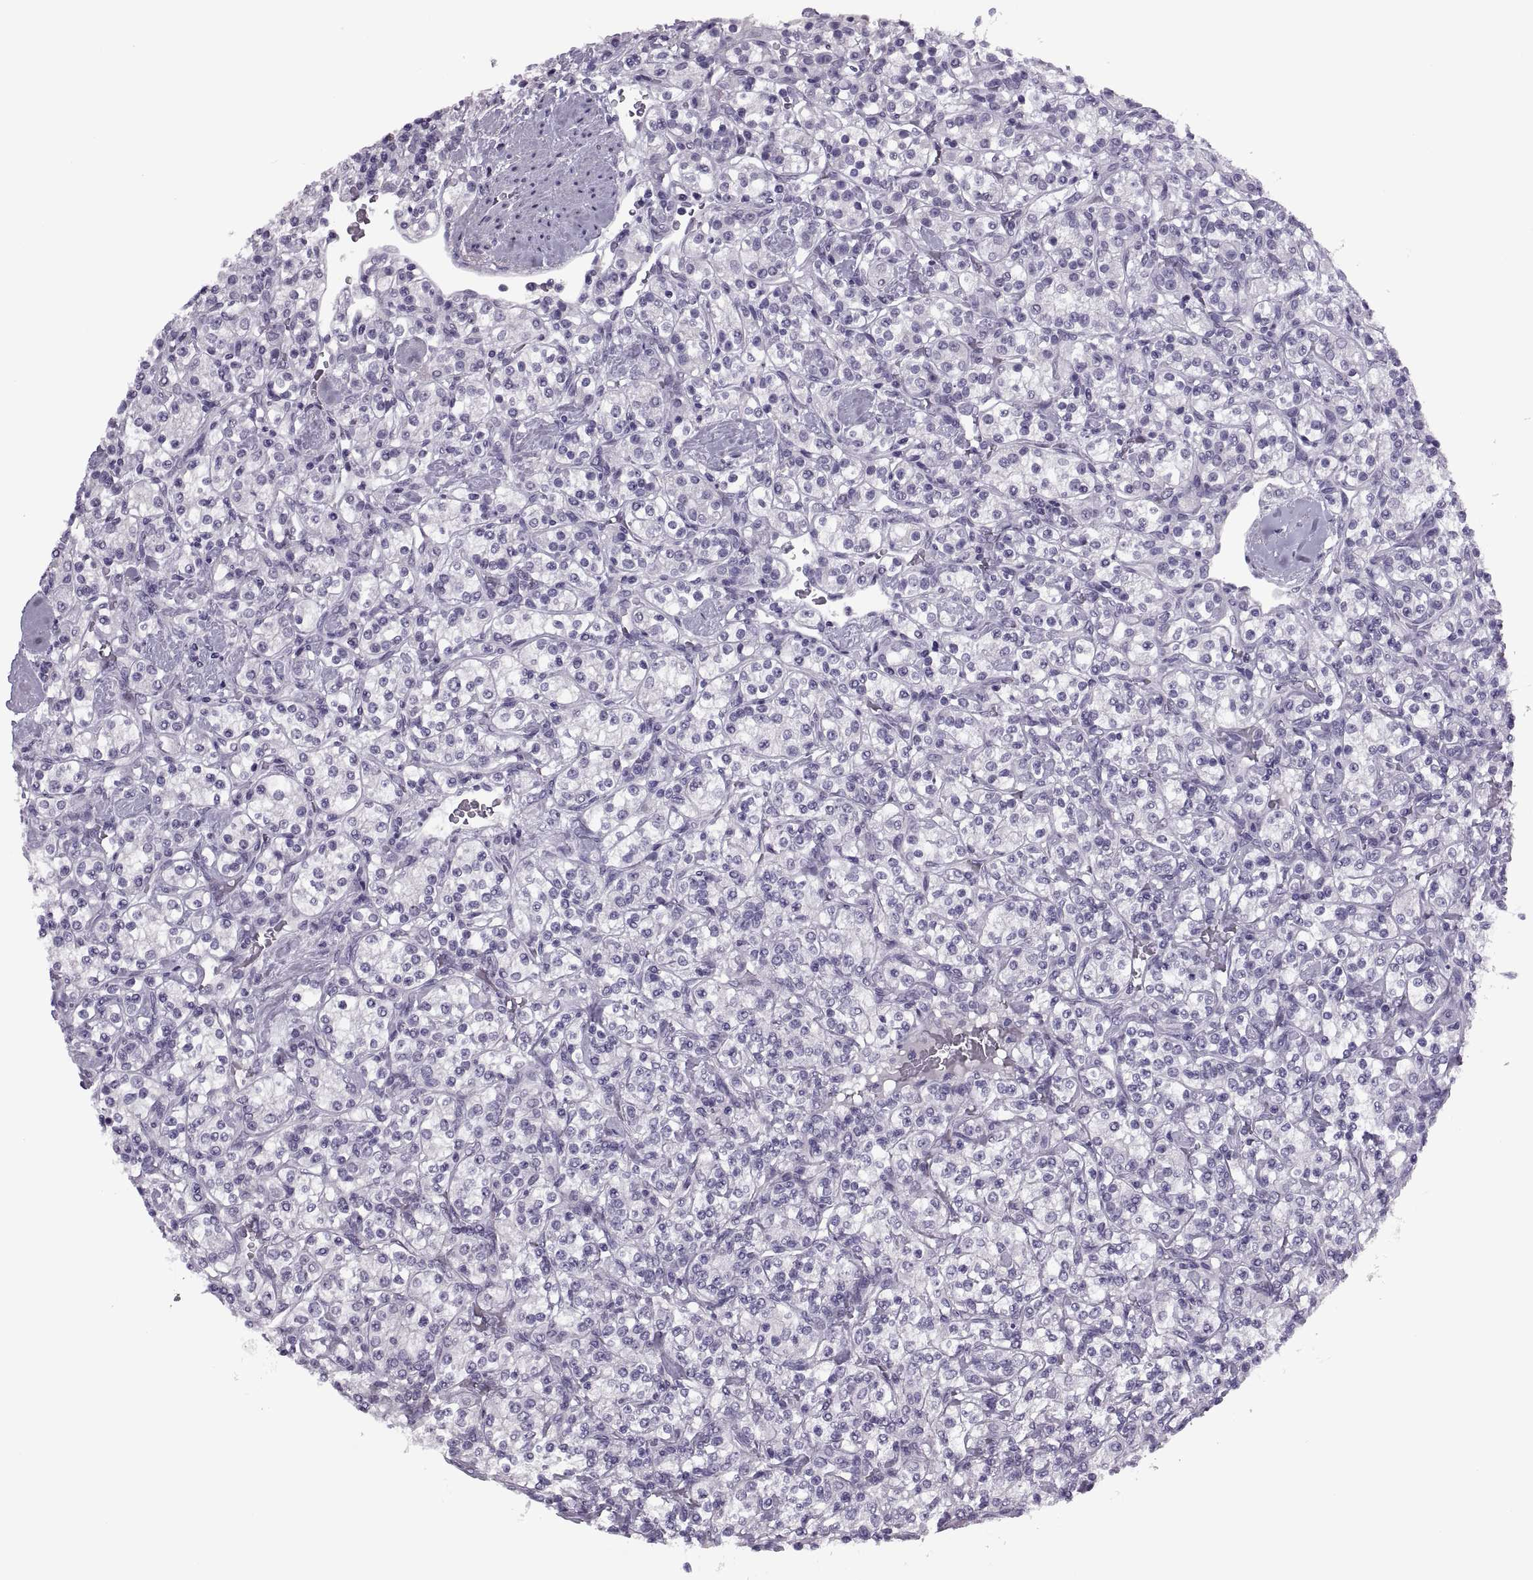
{"staining": {"intensity": "negative", "quantity": "none", "location": "none"}, "tissue": "renal cancer", "cell_type": "Tumor cells", "image_type": "cancer", "snomed": [{"axis": "morphology", "description": "Adenocarcinoma, NOS"}, {"axis": "topography", "description": "Kidney"}], "caption": "Tumor cells show no significant expression in adenocarcinoma (renal). Brightfield microscopy of IHC stained with DAB (brown) and hematoxylin (blue), captured at high magnification.", "gene": "SYNGR4", "patient": {"sex": "male", "age": 77}}